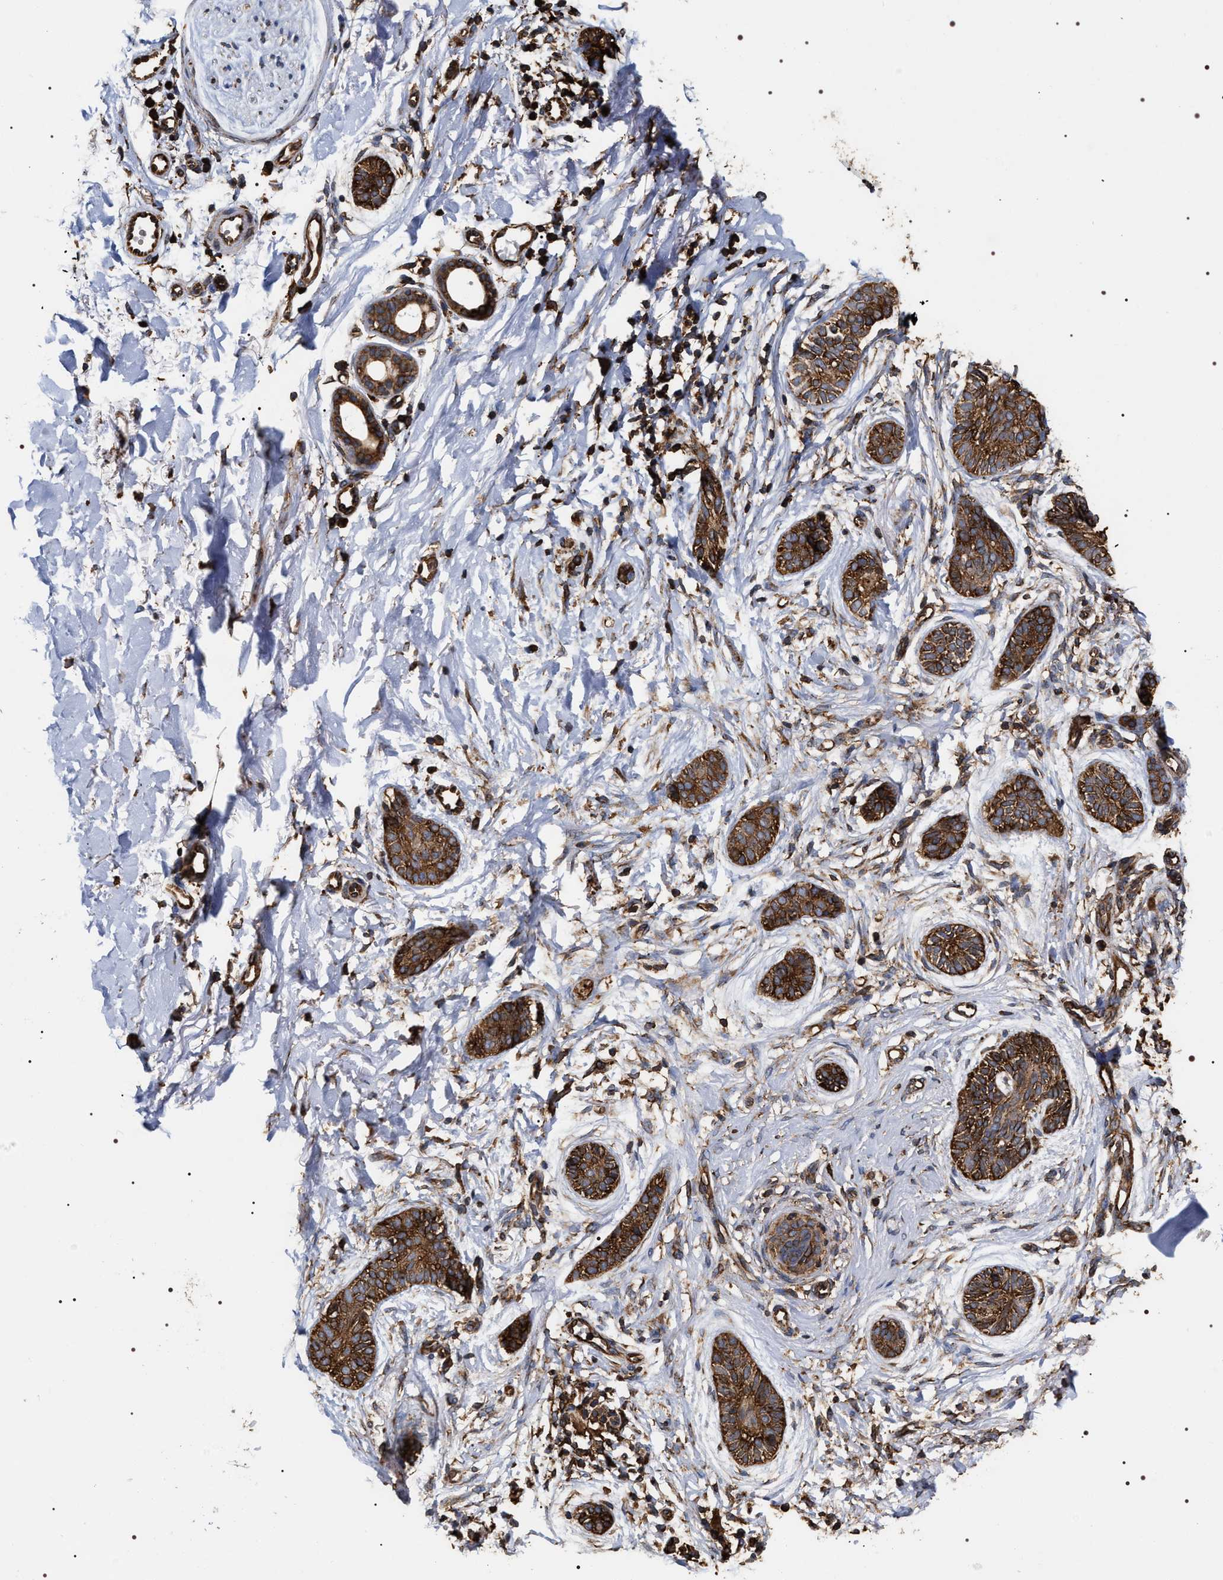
{"staining": {"intensity": "strong", "quantity": ">75%", "location": "cytoplasmic/membranous"}, "tissue": "skin cancer", "cell_type": "Tumor cells", "image_type": "cancer", "snomed": [{"axis": "morphology", "description": "Normal tissue, NOS"}, {"axis": "morphology", "description": "Basal cell carcinoma"}, {"axis": "topography", "description": "Skin"}], "caption": "Skin cancer tissue exhibits strong cytoplasmic/membranous staining in approximately >75% of tumor cells (IHC, brightfield microscopy, high magnification).", "gene": "SERBP1", "patient": {"sex": "male", "age": 63}}